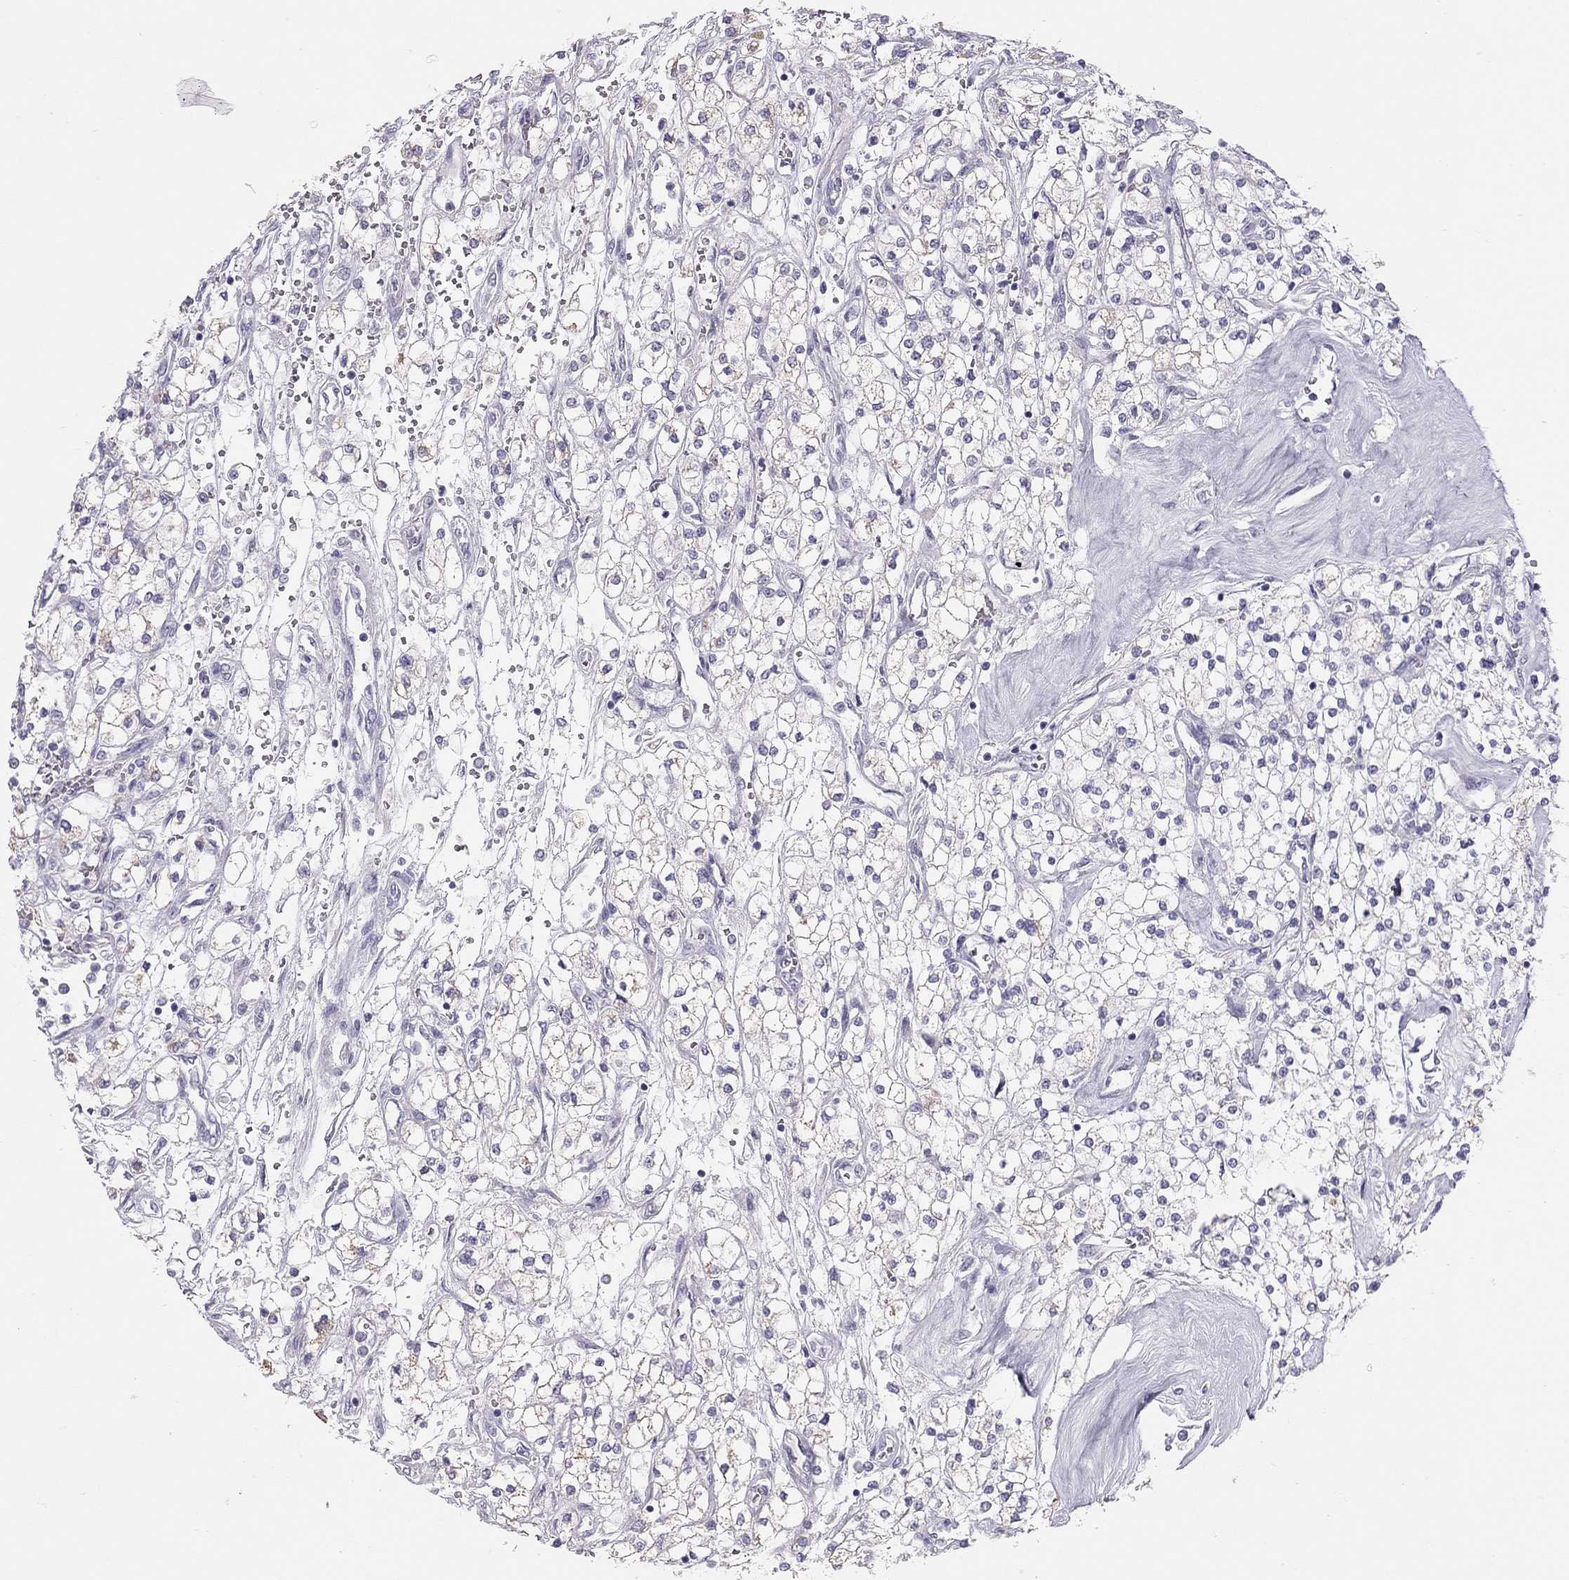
{"staining": {"intensity": "negative", "quantity": "none", "location": "none"}, "tissue": "renal cancer", "cell_type": "Tumor cells", "image_type": "cancer", "snomed": [{"axis": "morphology", "description": "Adenocarcinoma, NOS"}, {"axis": "topography", "description": "Kidney"}], "caption": "An IHC micrograph of renal cancer (adenocarcinoma) is shown. There is no staining in tumor cells of renal cancer (adenocarcinoma).", "gene": "SPATA12", "patient": {"sex": "male", "age": 80}}